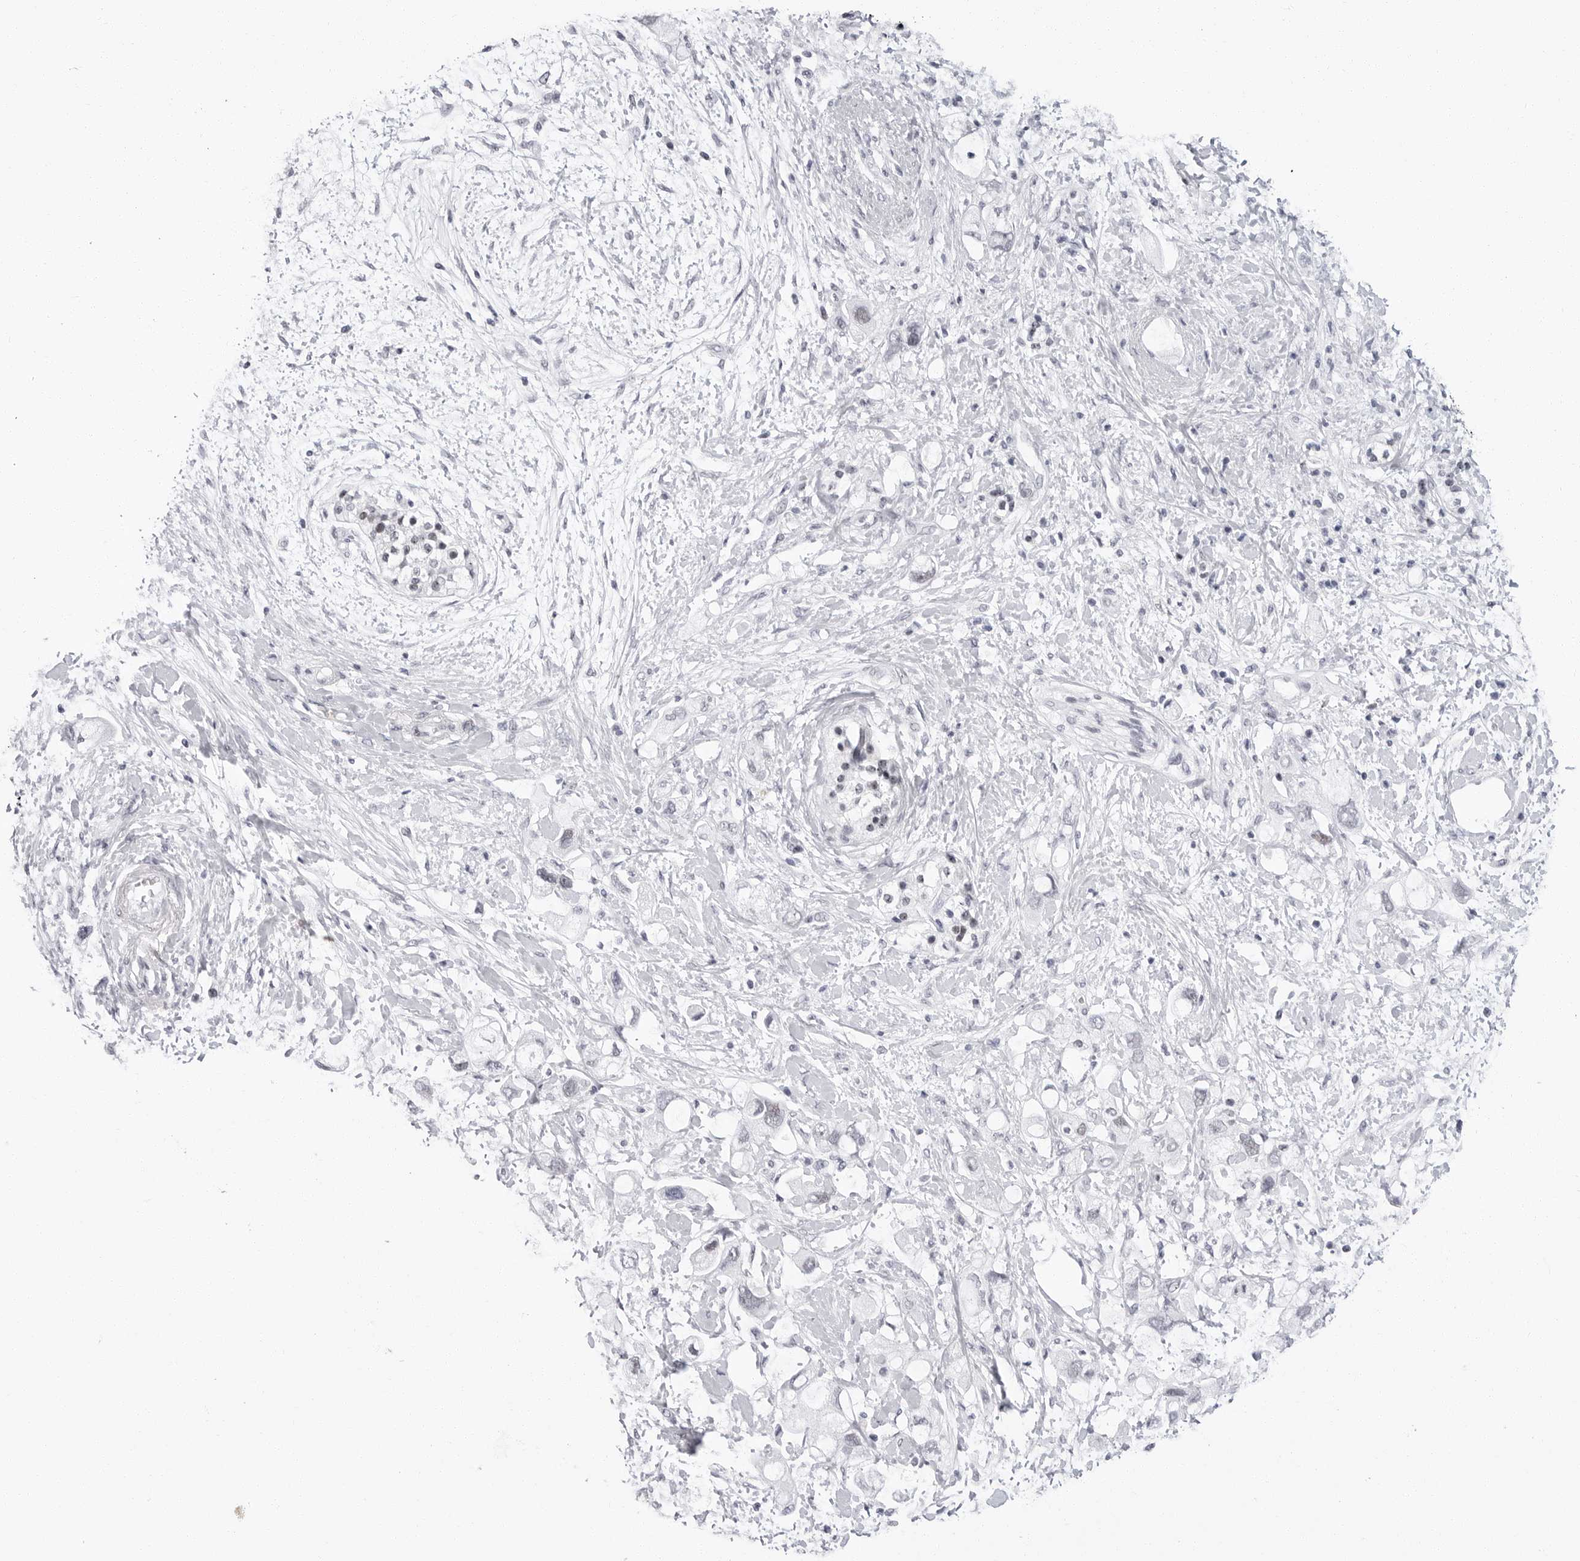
{"staining": {"intensity": "negative", "quantity": "none", "location": "none"}, "tissue": "pancreatic cancer", "cell_type": "Tumor cells", "image_type": "cancer", "snomed": [{"axis": "morphology", "description": "Adenocarcinoma, NOS"}, {"axis": "topography", "description": "Pancreas"}], "caption": "Immunohistochemistry (IHC) histopathology image of neoplastic tissue: adenocarcinoma (pancreatic) stained with DAB demonstrates no significant protein positivity in tumor cells.", "gene": "VEZF1", "patient": {"sex": "female", "age": 56}}